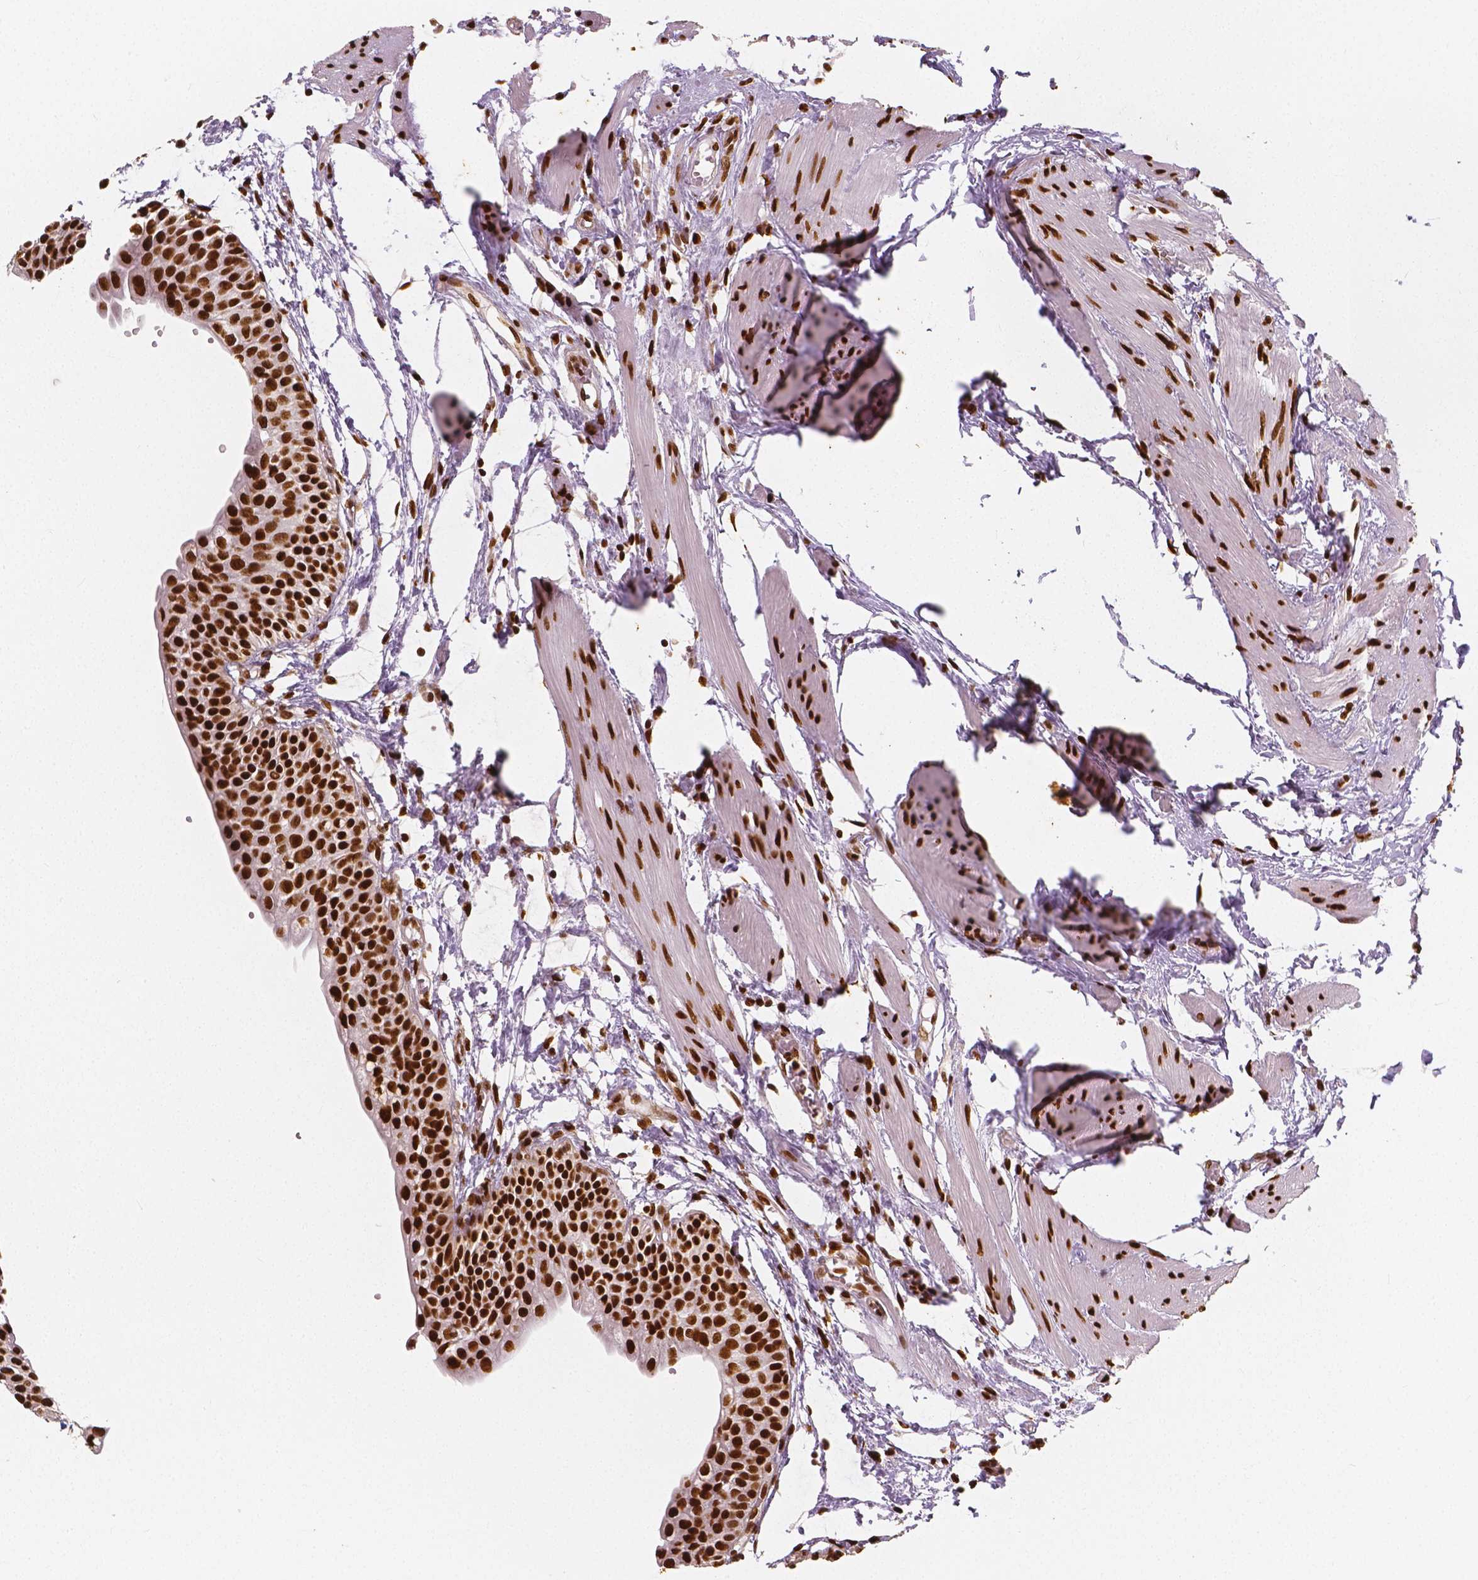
{"staining": {"intensity": "strong", "quantity": ">75%", "location": "nuclear"}, "tissue": "urinary bladder", "cell_type": "Urothelial cells", "image_type": "normal", "snomed": [{"axis": "morphology", "description": "Normal tissue, NOS"}, {"axis": "topography", "description": "Urinary bladder"}, {"axis": "topography", "description": "Peripheral nerve tissue"}], "caption": "Immunohistochemistry micrograph of normal human urinary bladder stained for a protein (brown), which displays high levels of strong nuclear expression in about >75% of urothelial cells.", "gene": "NUCKS1", "patient": {"sex": "male", "age": 55}}